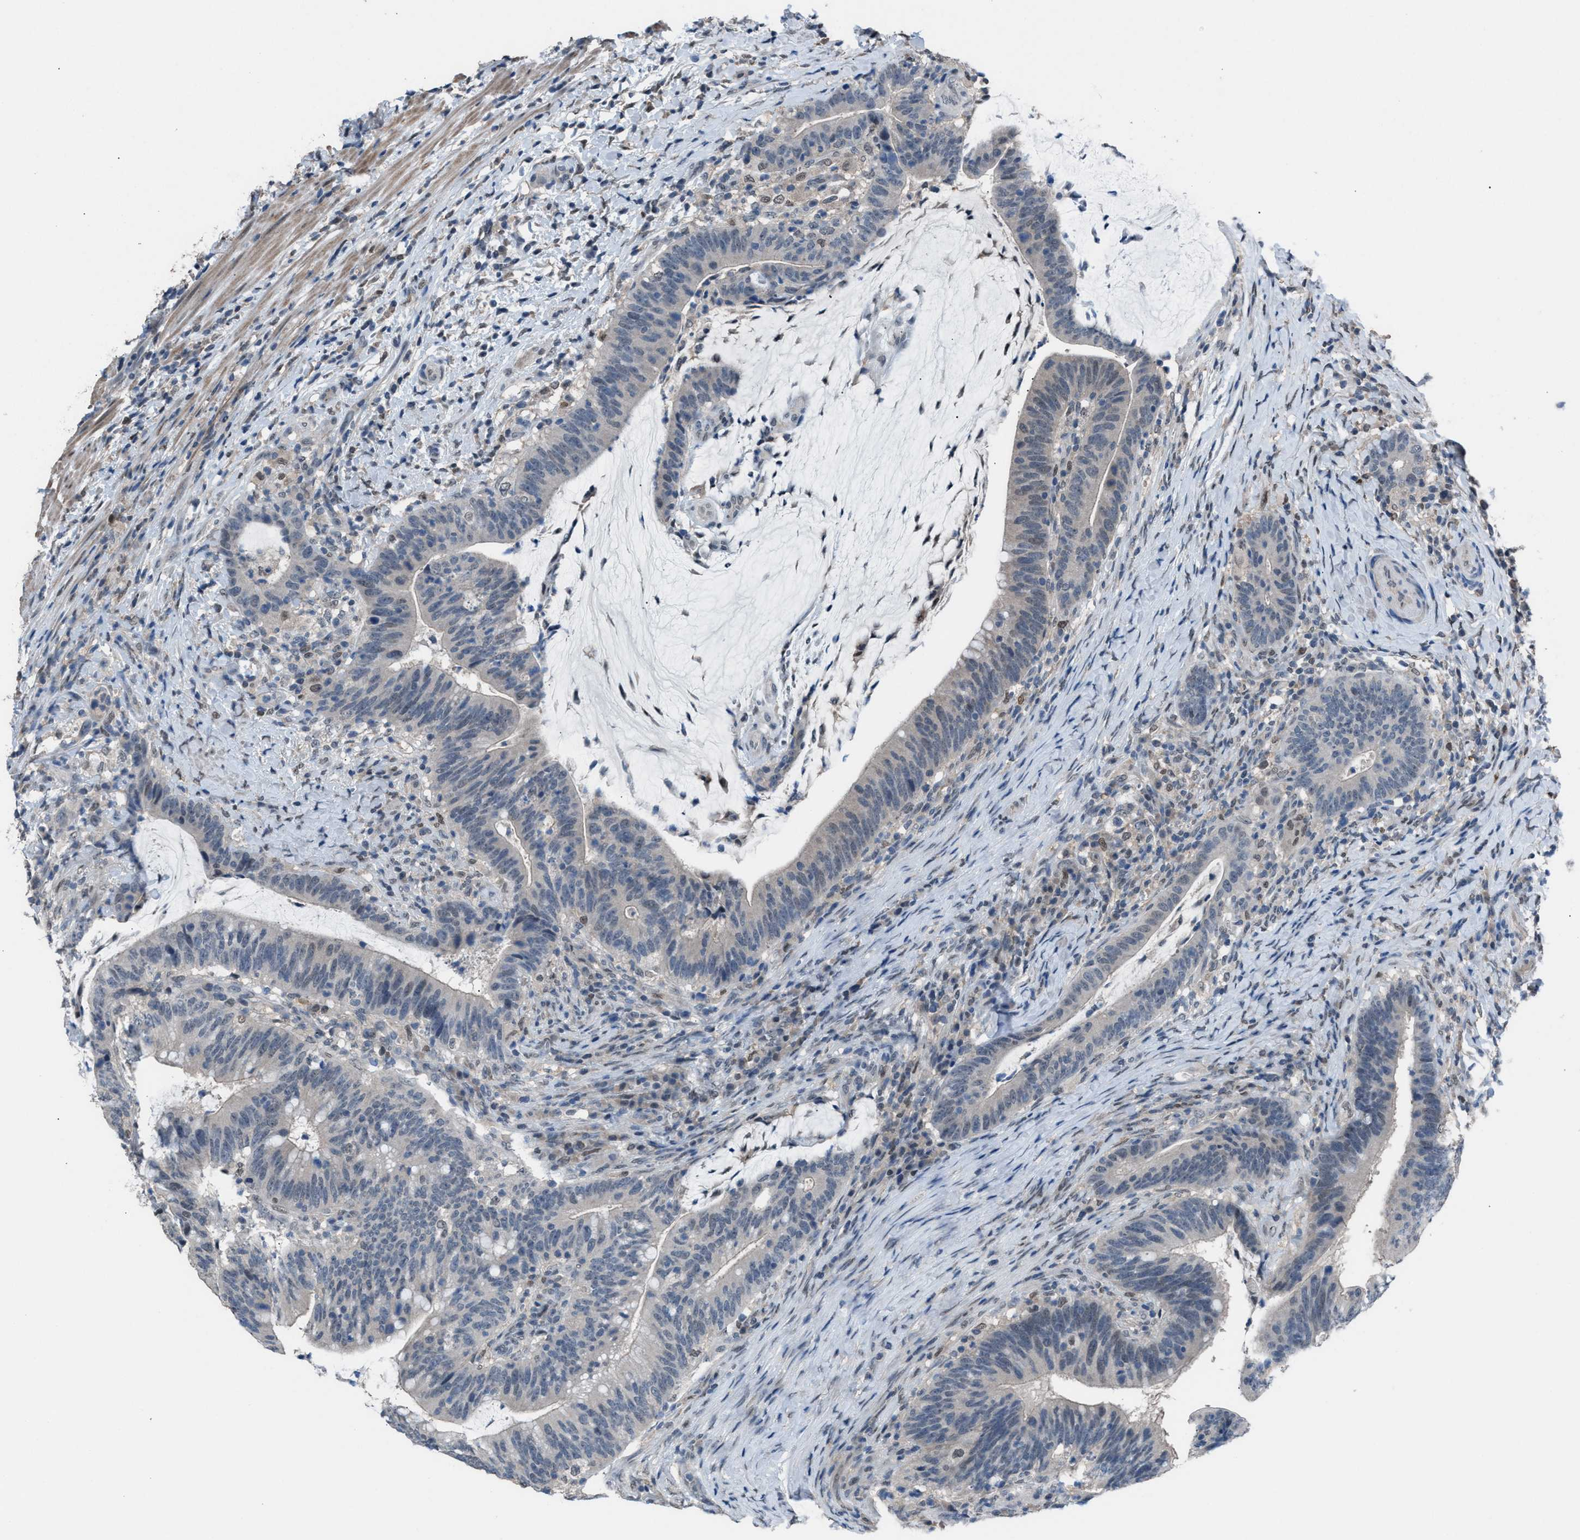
{"staining": {"intensity": "negative", "quantity": "none", "location": "none"}, "tissue": "colorectal cancer", "cell_type": "Tumor cells", "image_type": "cancer", "snomed": [{"axis": "morphology", "description": "Adenocarcinoma, NOS"}, {"axis": "topography", "description": "Colon"}], "caption": "This is a image of immunohistochemistry (IHC) staining of colorectal cancer (adenocarcinoma), which shows no positivity in tumor cells.", "gene": "ZNF276", "patient": {"sex": "female", "age": 66}}